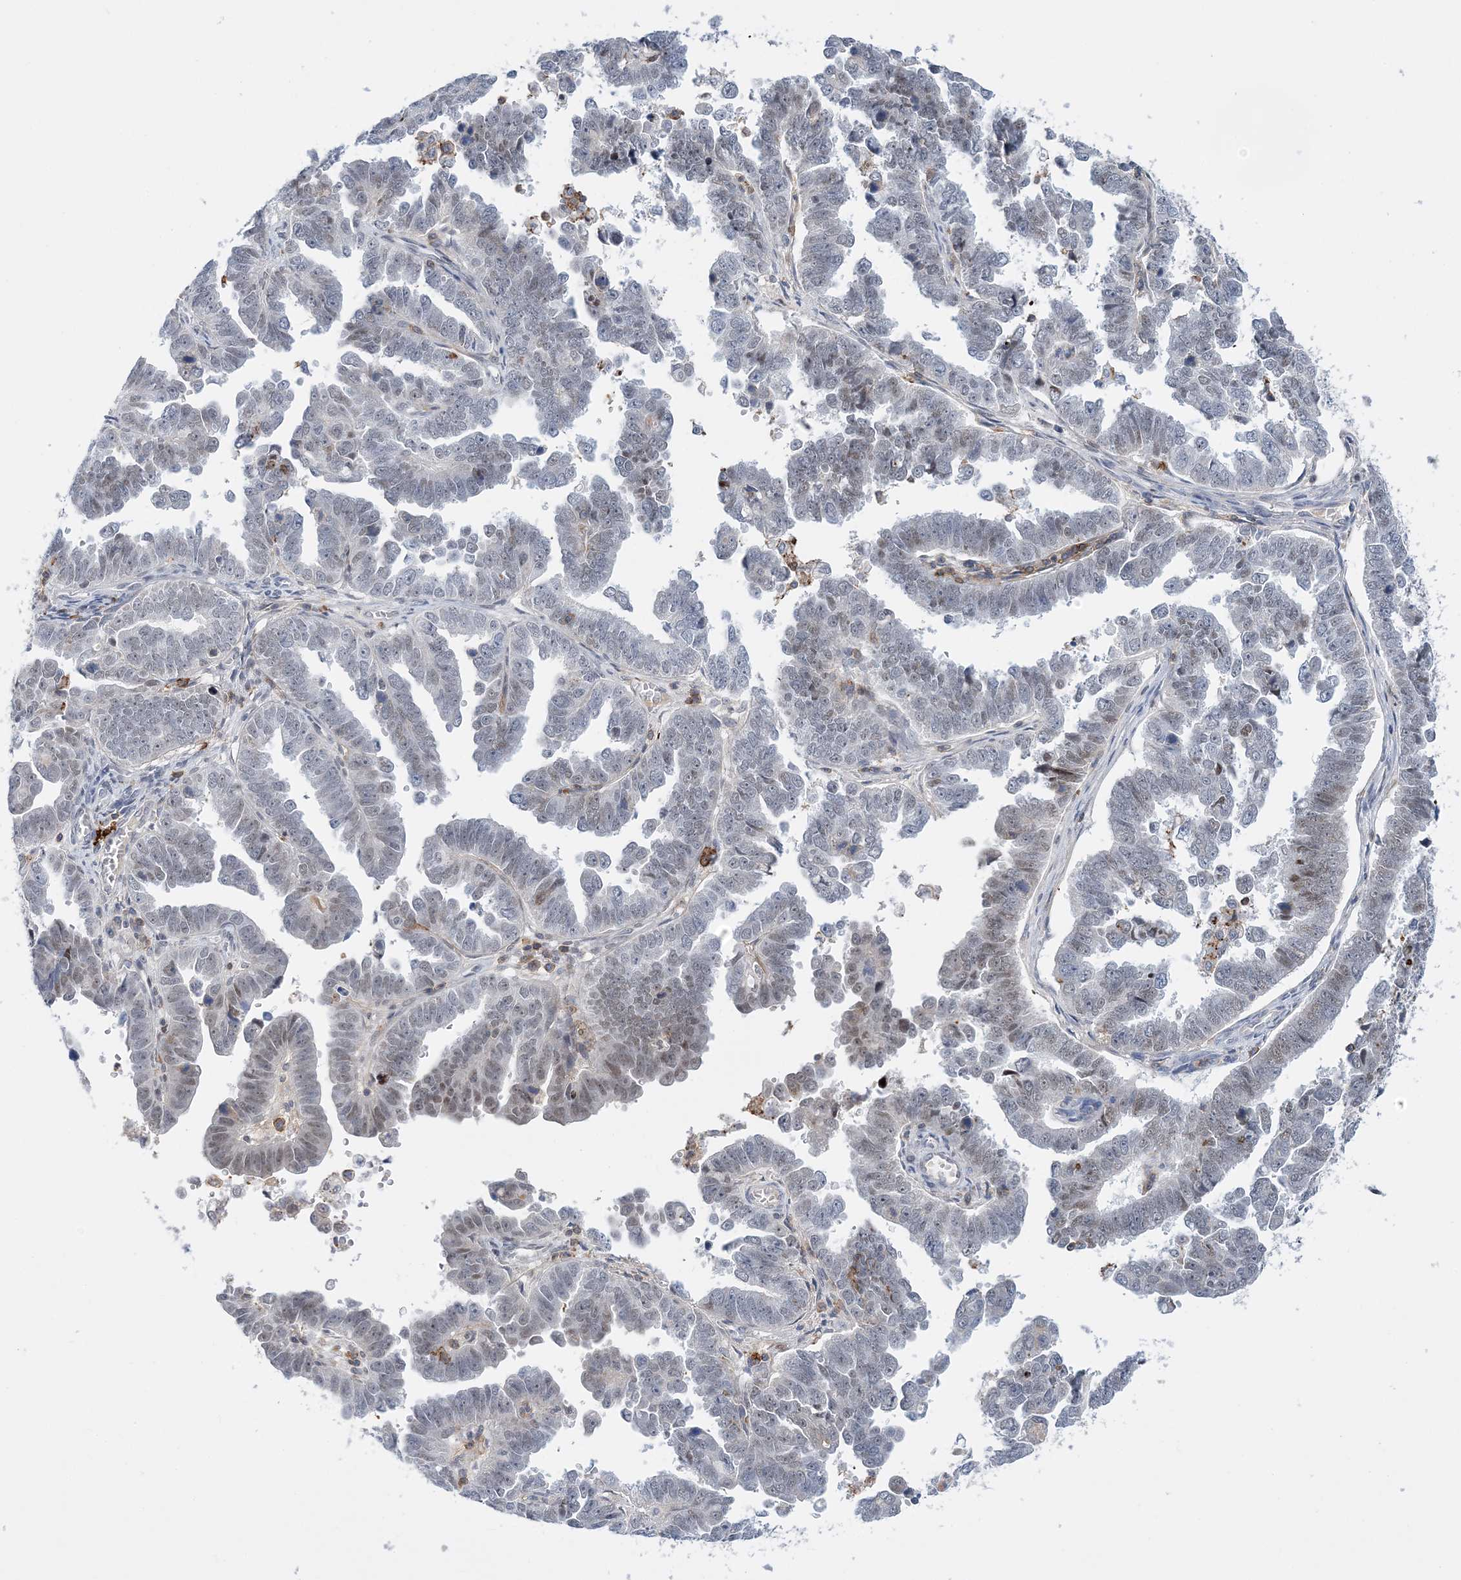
{"staining": {"intensity": "weak", "quantity": "25%-75%", "location": "nuclear"}, "tissue": "endometrial cancer", "cell_type": "Tumor cells", "image_type": "cancer", "snomed": [{"axis": "morphology", "description": "Adenocarcinoma, NOS"}, {"axis": "topography", "description": "Endometrium"}], "caption": "This image shows endometrial adenocarcinoma stained with immunohistochemistry to label a protein in brown. The nuclear of tumor cells show weak positivity for the protein. Nuclei are counter-stained blue.", "gene": "PRMT9", "patient": {"sex": "female", "age": 75}}